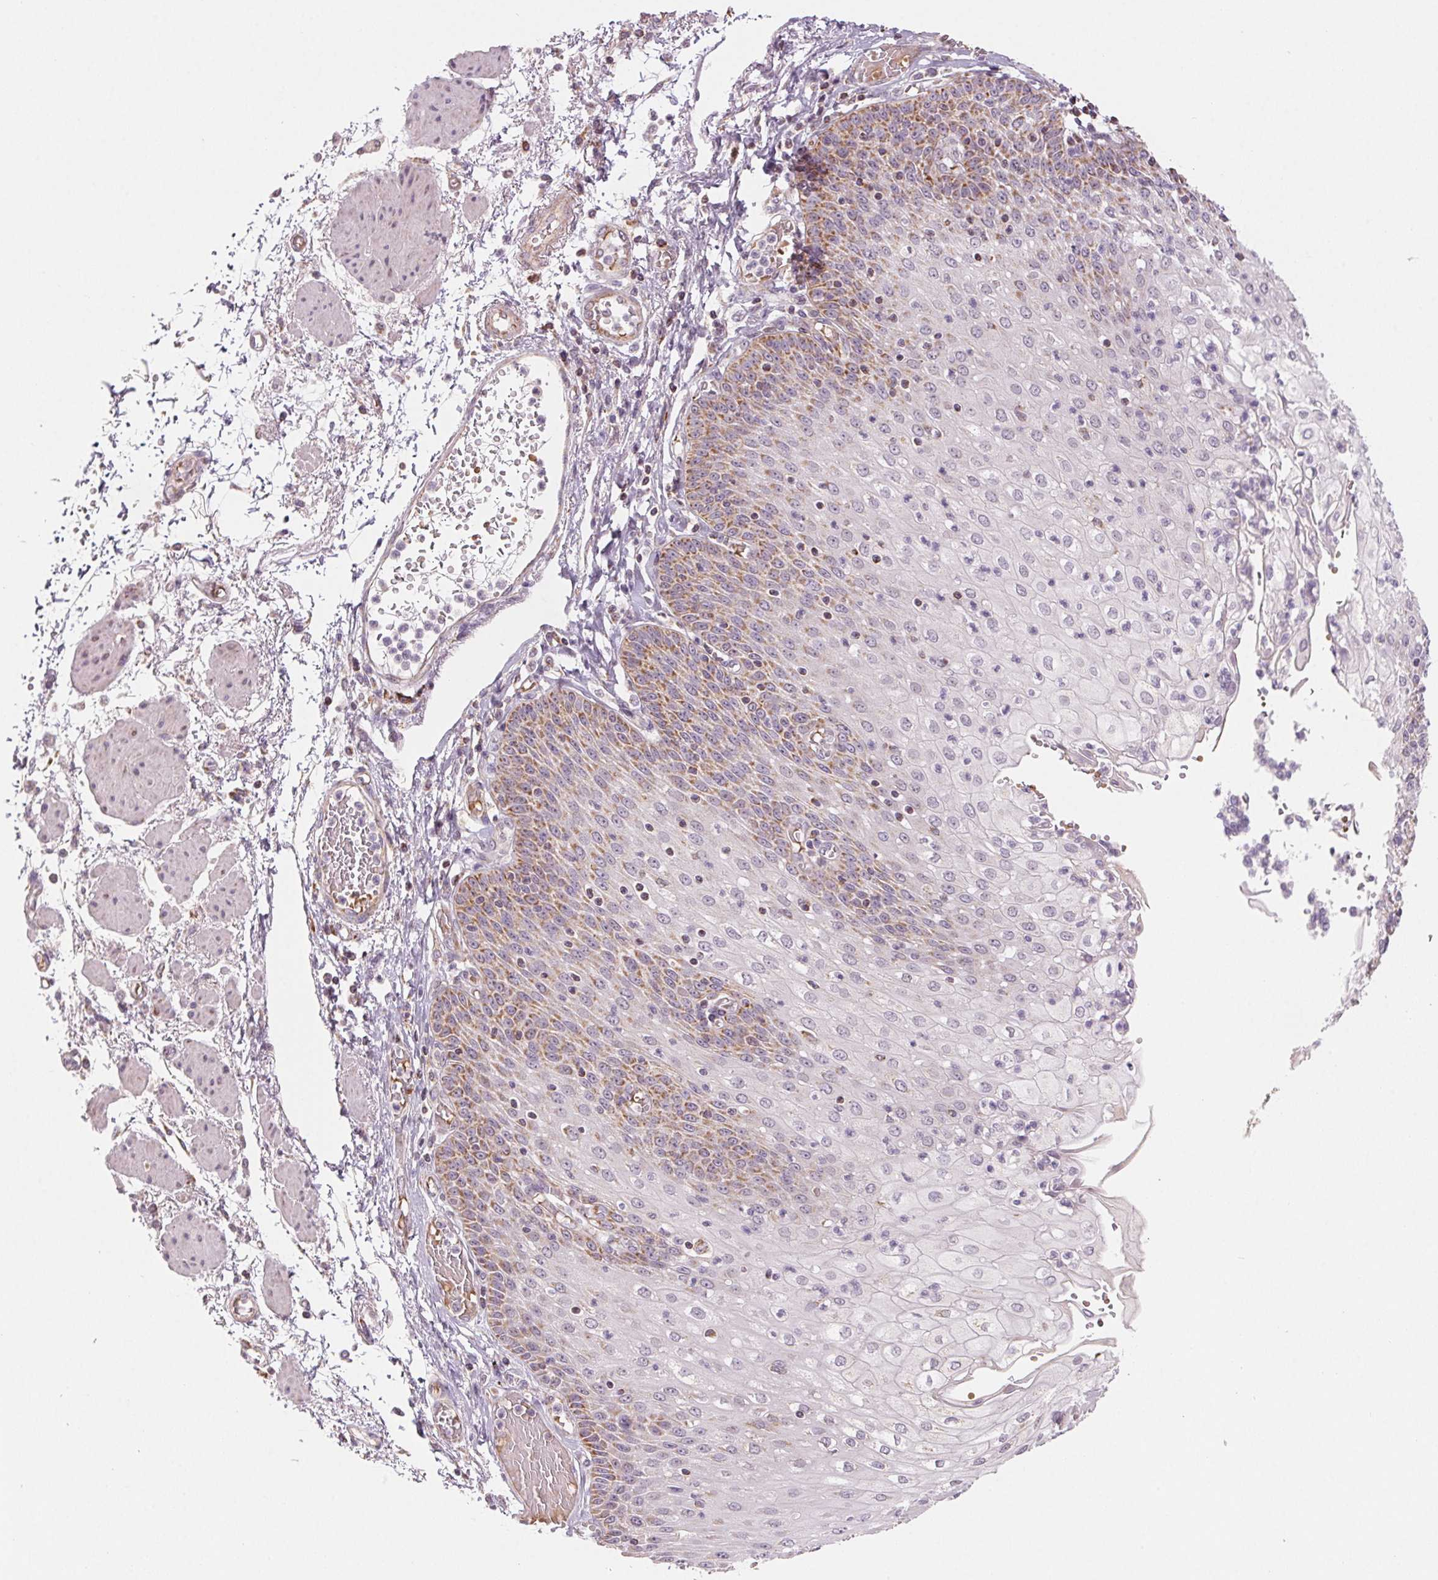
{"staining": {"intensity": "moderate", "quantity": "<25%", "location": "cytoplasmic/membranous"}, "tissue": "esophagus", "cell_type": "Squamous epithelial cells", "image_type": "normal", "snomed": [{"axis": "morphology", "description": "Normal tissue, NOS"}, {"axis": "morphology", "description": "Adenocarcinoma, NOS"}, {"axis": "topography", "description": "Esophagus"}], "caption": "IHC (DAB) staining of unremarkable human esophagus demonstrates moderate cytoplasmic/membranous protein positivity in about <25% of squamous epithelial cells.", "gene": "HINT2", "patient": {"sex": "male", "age": 81}}